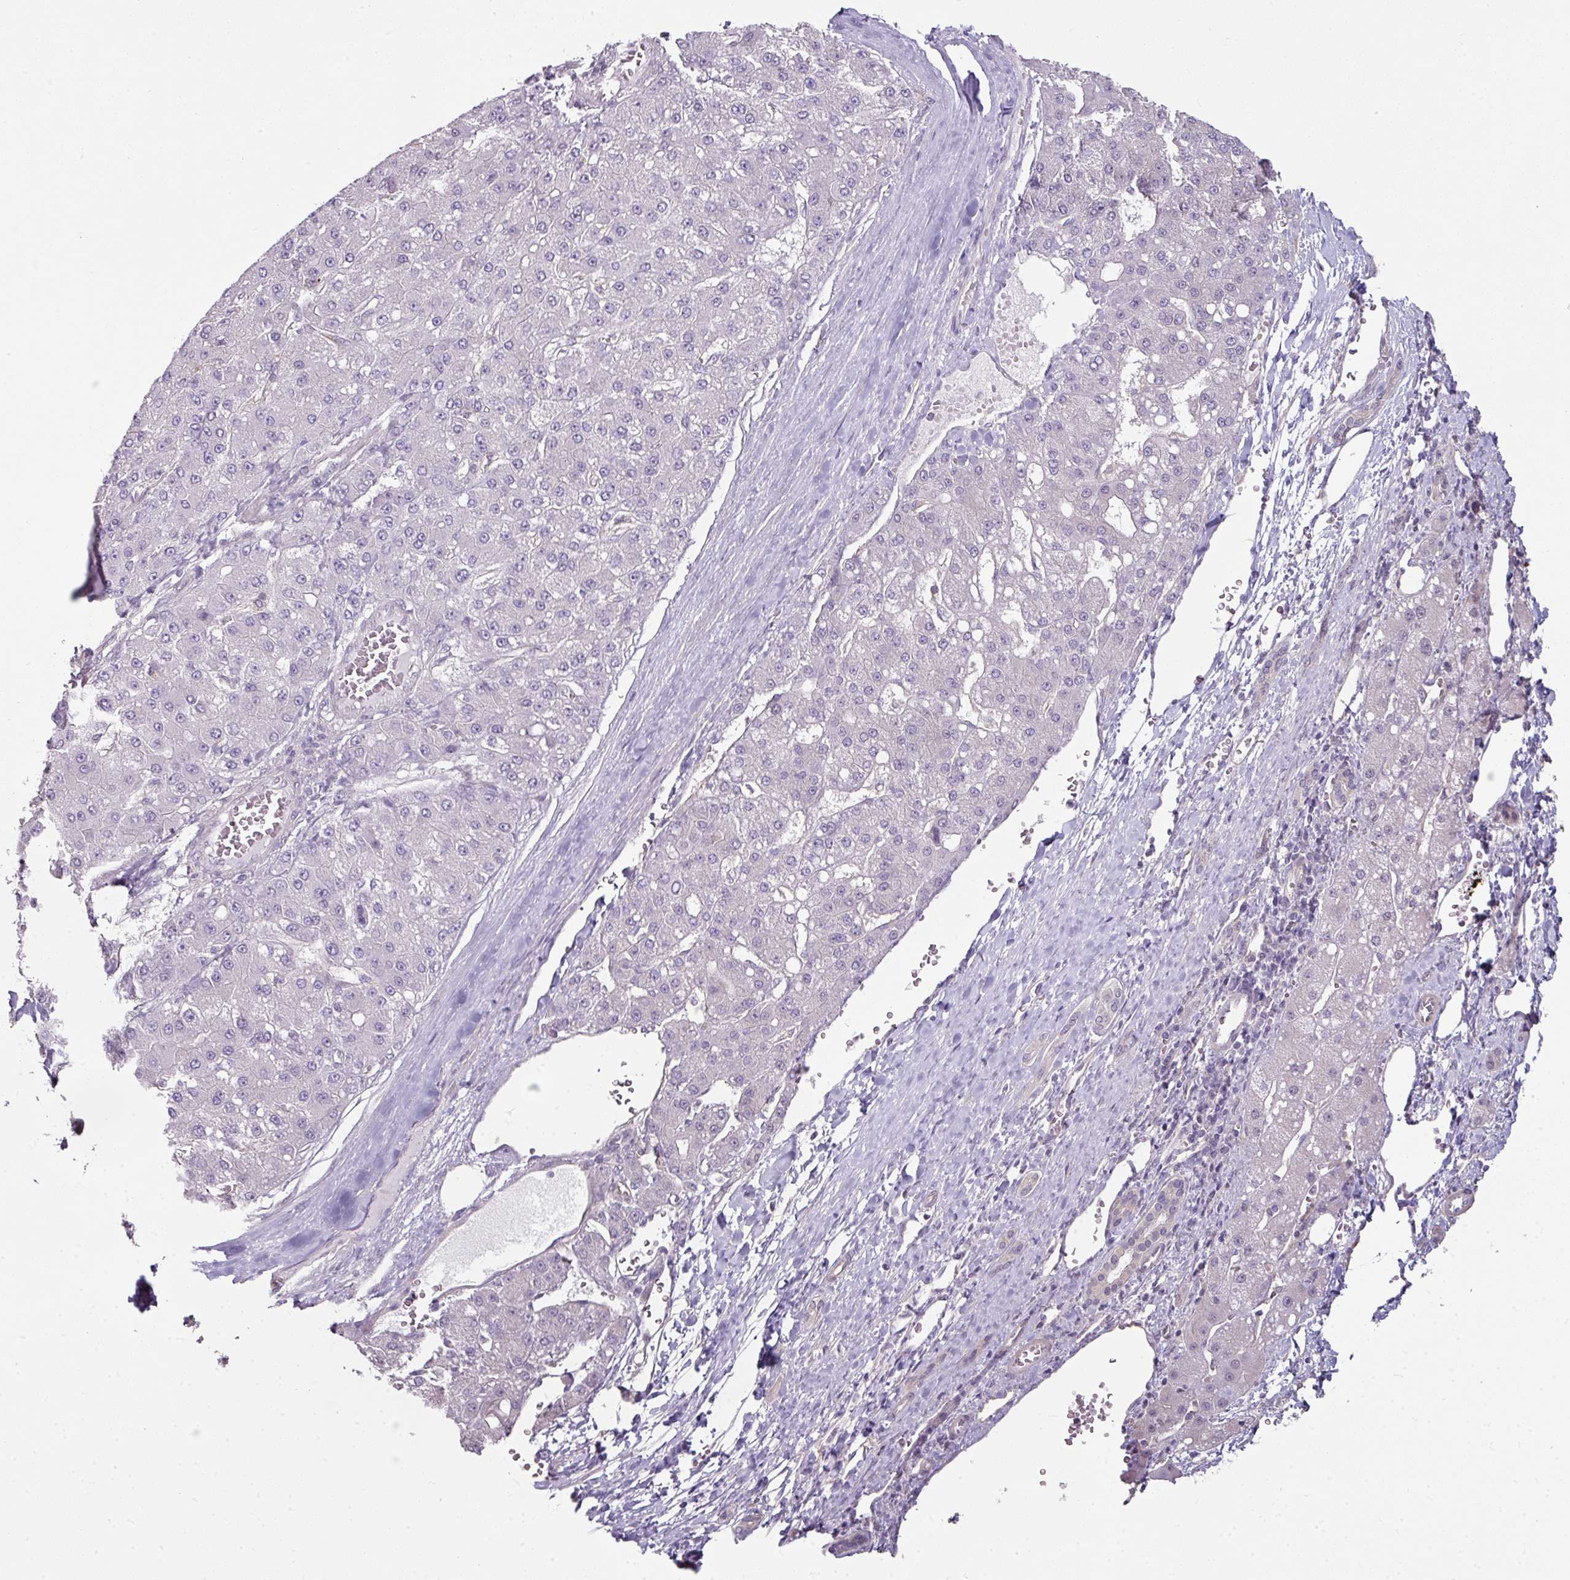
{"staining": {"intensity": "negative", "quantity": "none", "location": "none"}, "tissue": "liver cancer", "cell_type": "Tumor cells", "image_type": "cancer", "snomed": [{"axis": "morphology", "description": "Carcinoma, Hepatocellular, NOS"}, {"axis": "topography", "description": "Liver"}], "caption": "An immunohistochemistry image of liver cancer is shown. There is no staining in tumor cells of liver cancer. (DAB immunohistochemistry (IHC) visualized using brightfield microscopy, high magnification).", "gene": "C19orf33", "patient": {"sex": "male", "age": 67}}